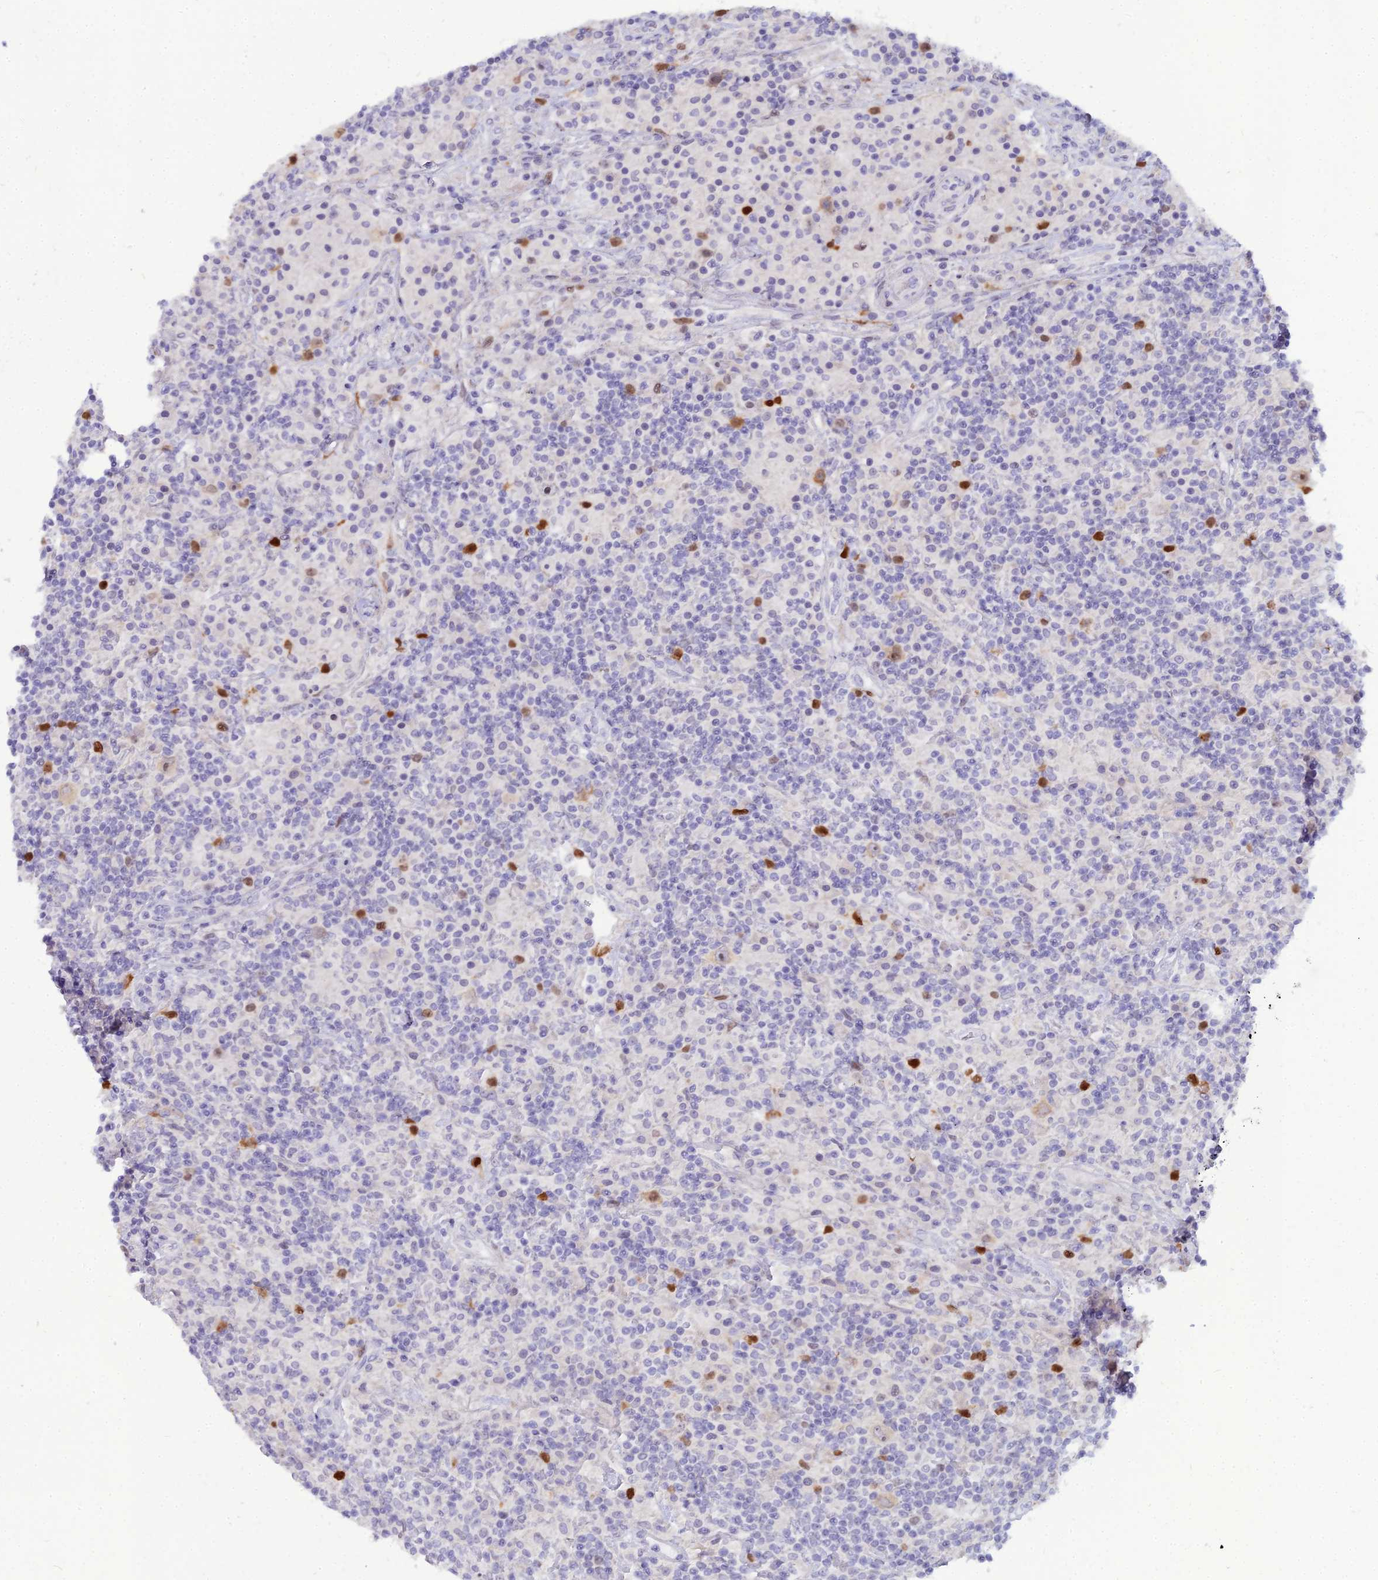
{"staining": {"intensity": "negative", "quantity": "none", "location": "none"}, "tissue": "lymphoma", "cell_type": "Tumor cells", "image_type": "cancer", "snomed": [{"axis": "morphology", "description": "Hodgkin's disease, NOS"}, {"axis": "topography", "description": "Lymph node"}], "caption": "The immunohistochemistry image has no significant staining in tumor cells of Hodgkin's disease tissue.", "gene": "NUSAP1", "patient": {"sex": "male", "age": 70}}